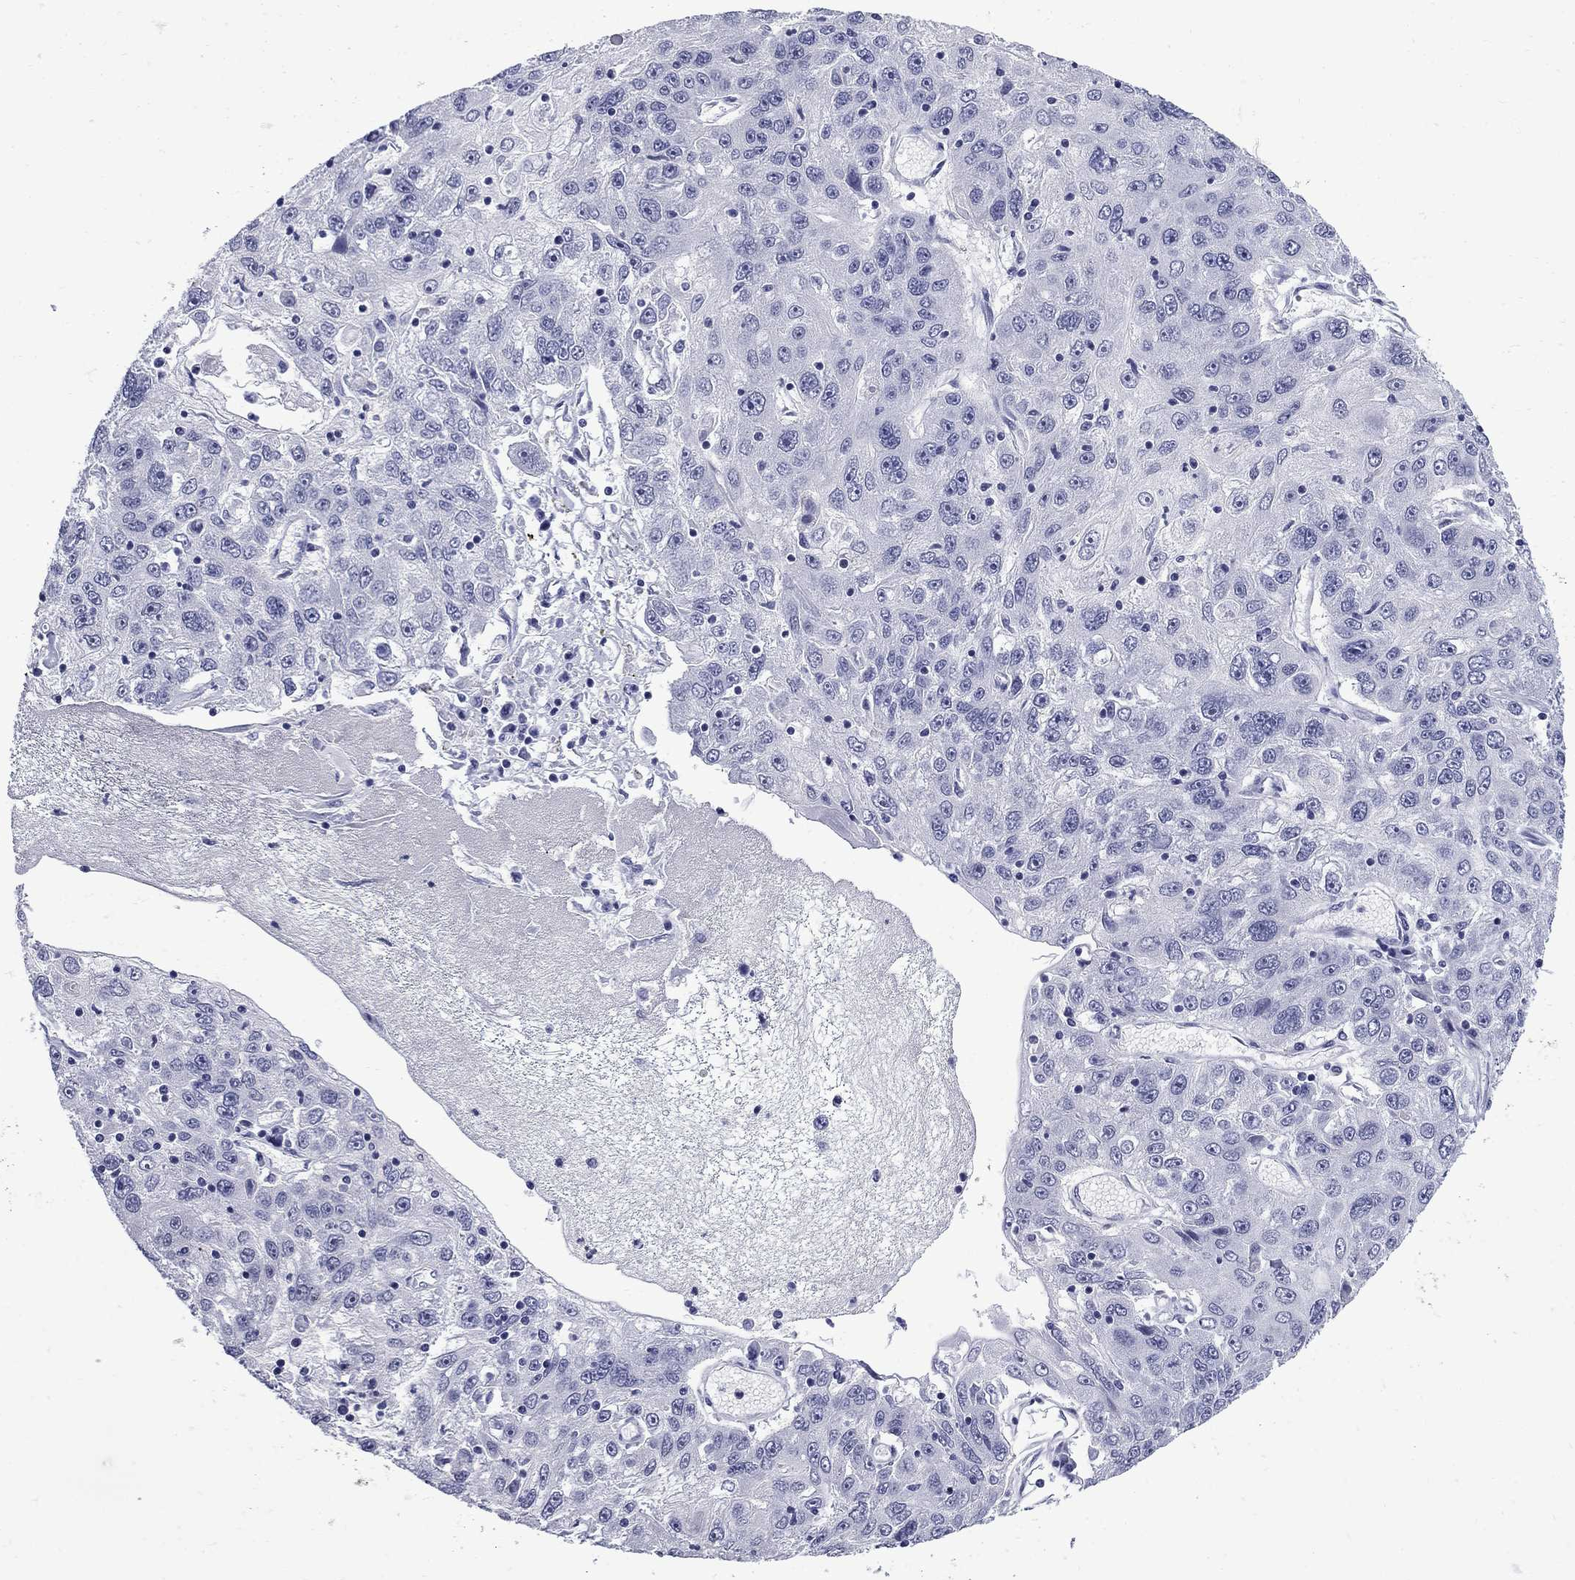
{"staining": {"intensity": "negative", "quantity": "none", "location": "none"}, "tissue": "stomach cancer", "cell_type": "Tumor cells", "image_type": "cancer", "snomed": [{"axis": "morphology", "description": "Adenocarcinoma, NOS"}, {"axis": "topography", "description": "Stomach"}], "caption": "High power microscopy photomicrograph of an immunohistochemistry micrograph of stomach cancer (adenocarcinoma), revealing no significant positivity in tumor cells.", "gene": "MGARP", "patient": {"sex": "male", "age": 56}}